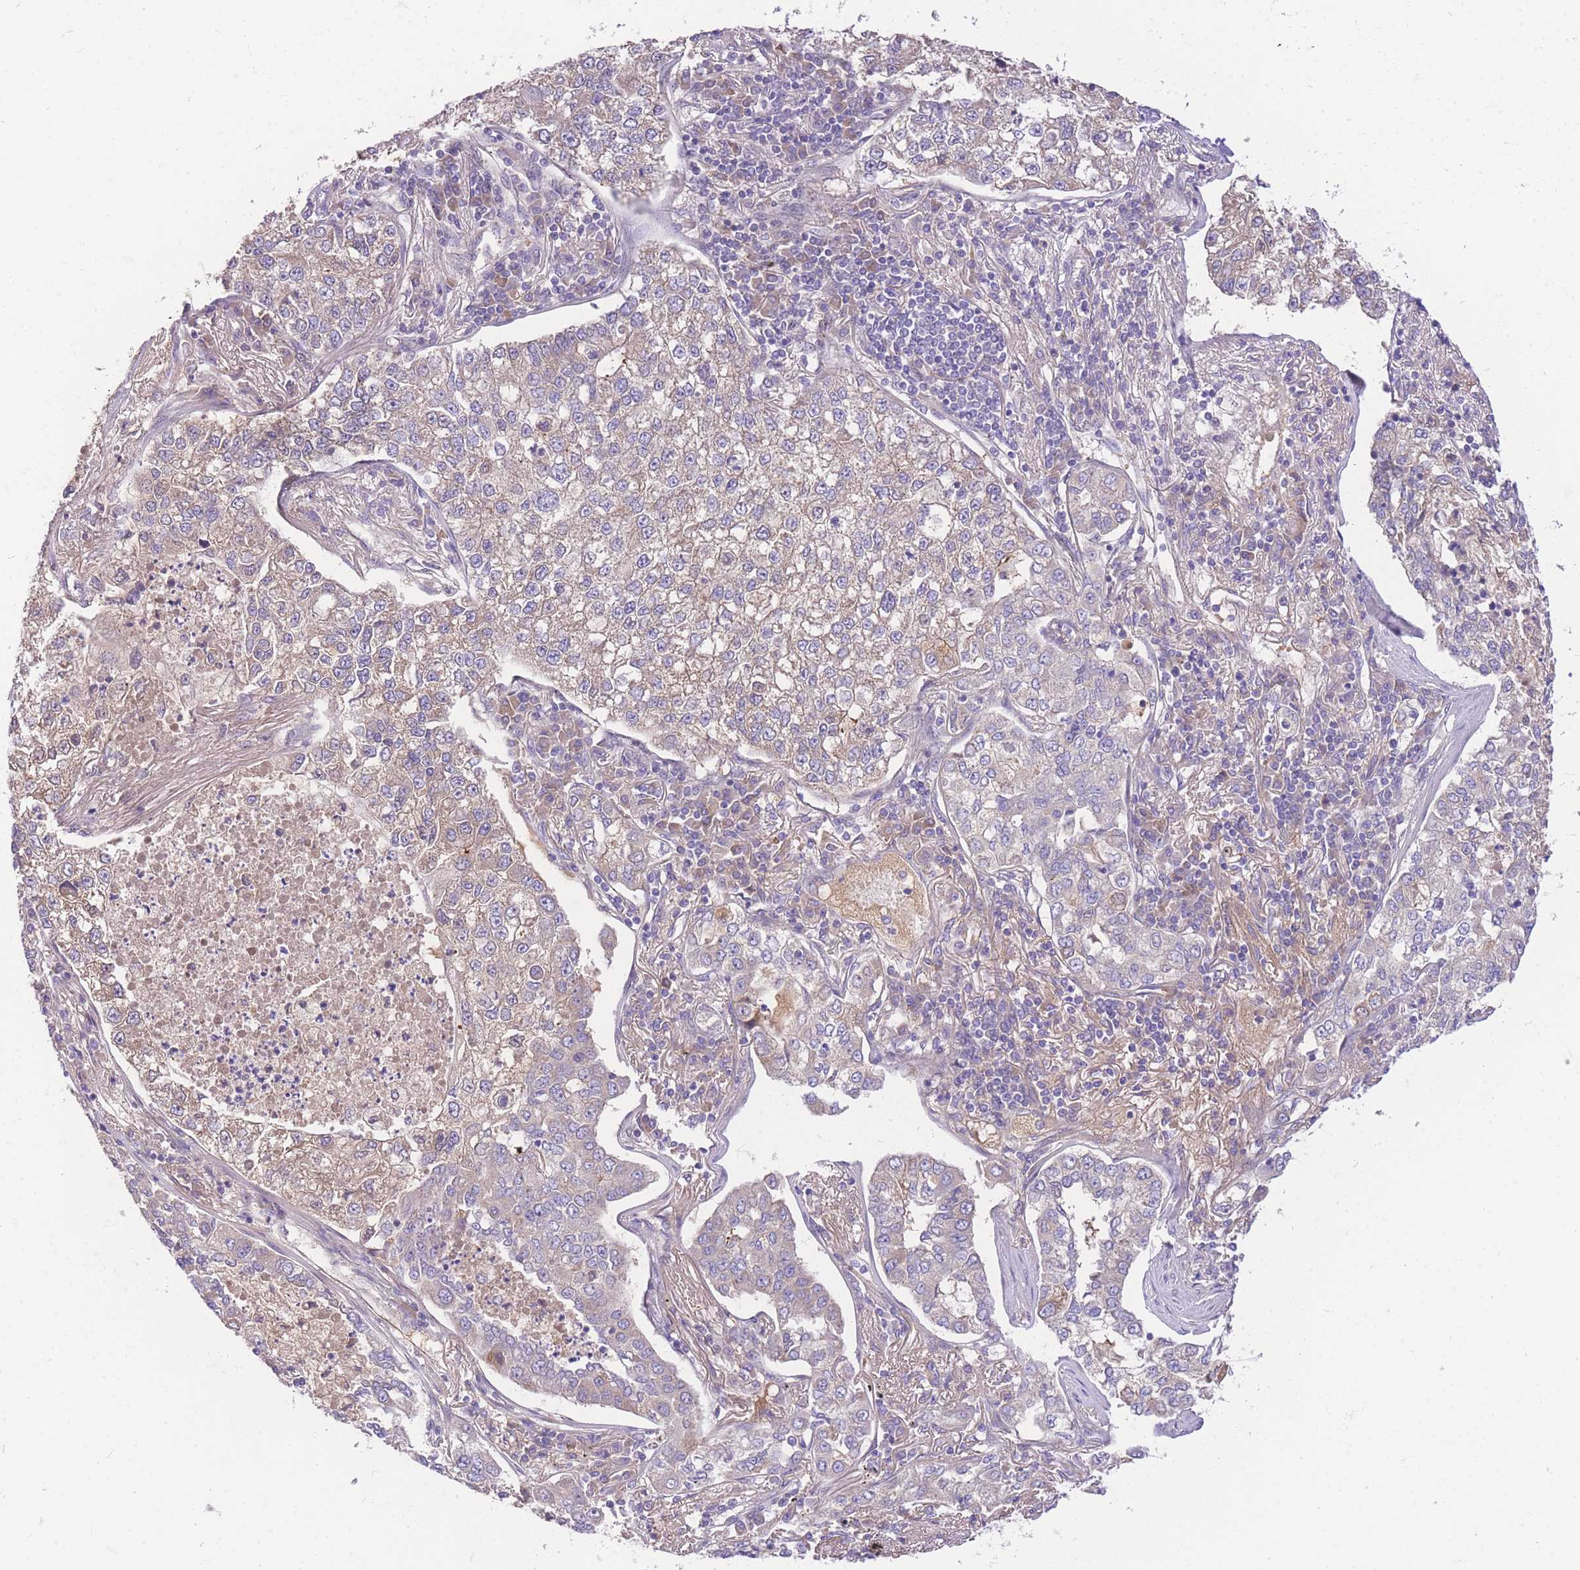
{"staining": {"intensity": "weak", "quantity": "<25%", "location": "cytoplasmic/membranous"}, "tissue": "lung cancer", "cell_type": "Tumor cells", "image_type": "cancer", "snomed": [{"axis": "morphology", "description": "Adenocarcinoma, NOS"}, {"axis": "topography", "description": "Lung"}], "caption": "The immunohistochemistry image has no significant positivity in tumor cells of lung cancer (adenocarcinoma) tissue. (Brightfield microscopy of DAB (3,3'-diaminobenzidine) immunohistochemistry (IHC) at high magnification).", "gene": "LIPH", "patient": {"sex": "male", "age": 49}}